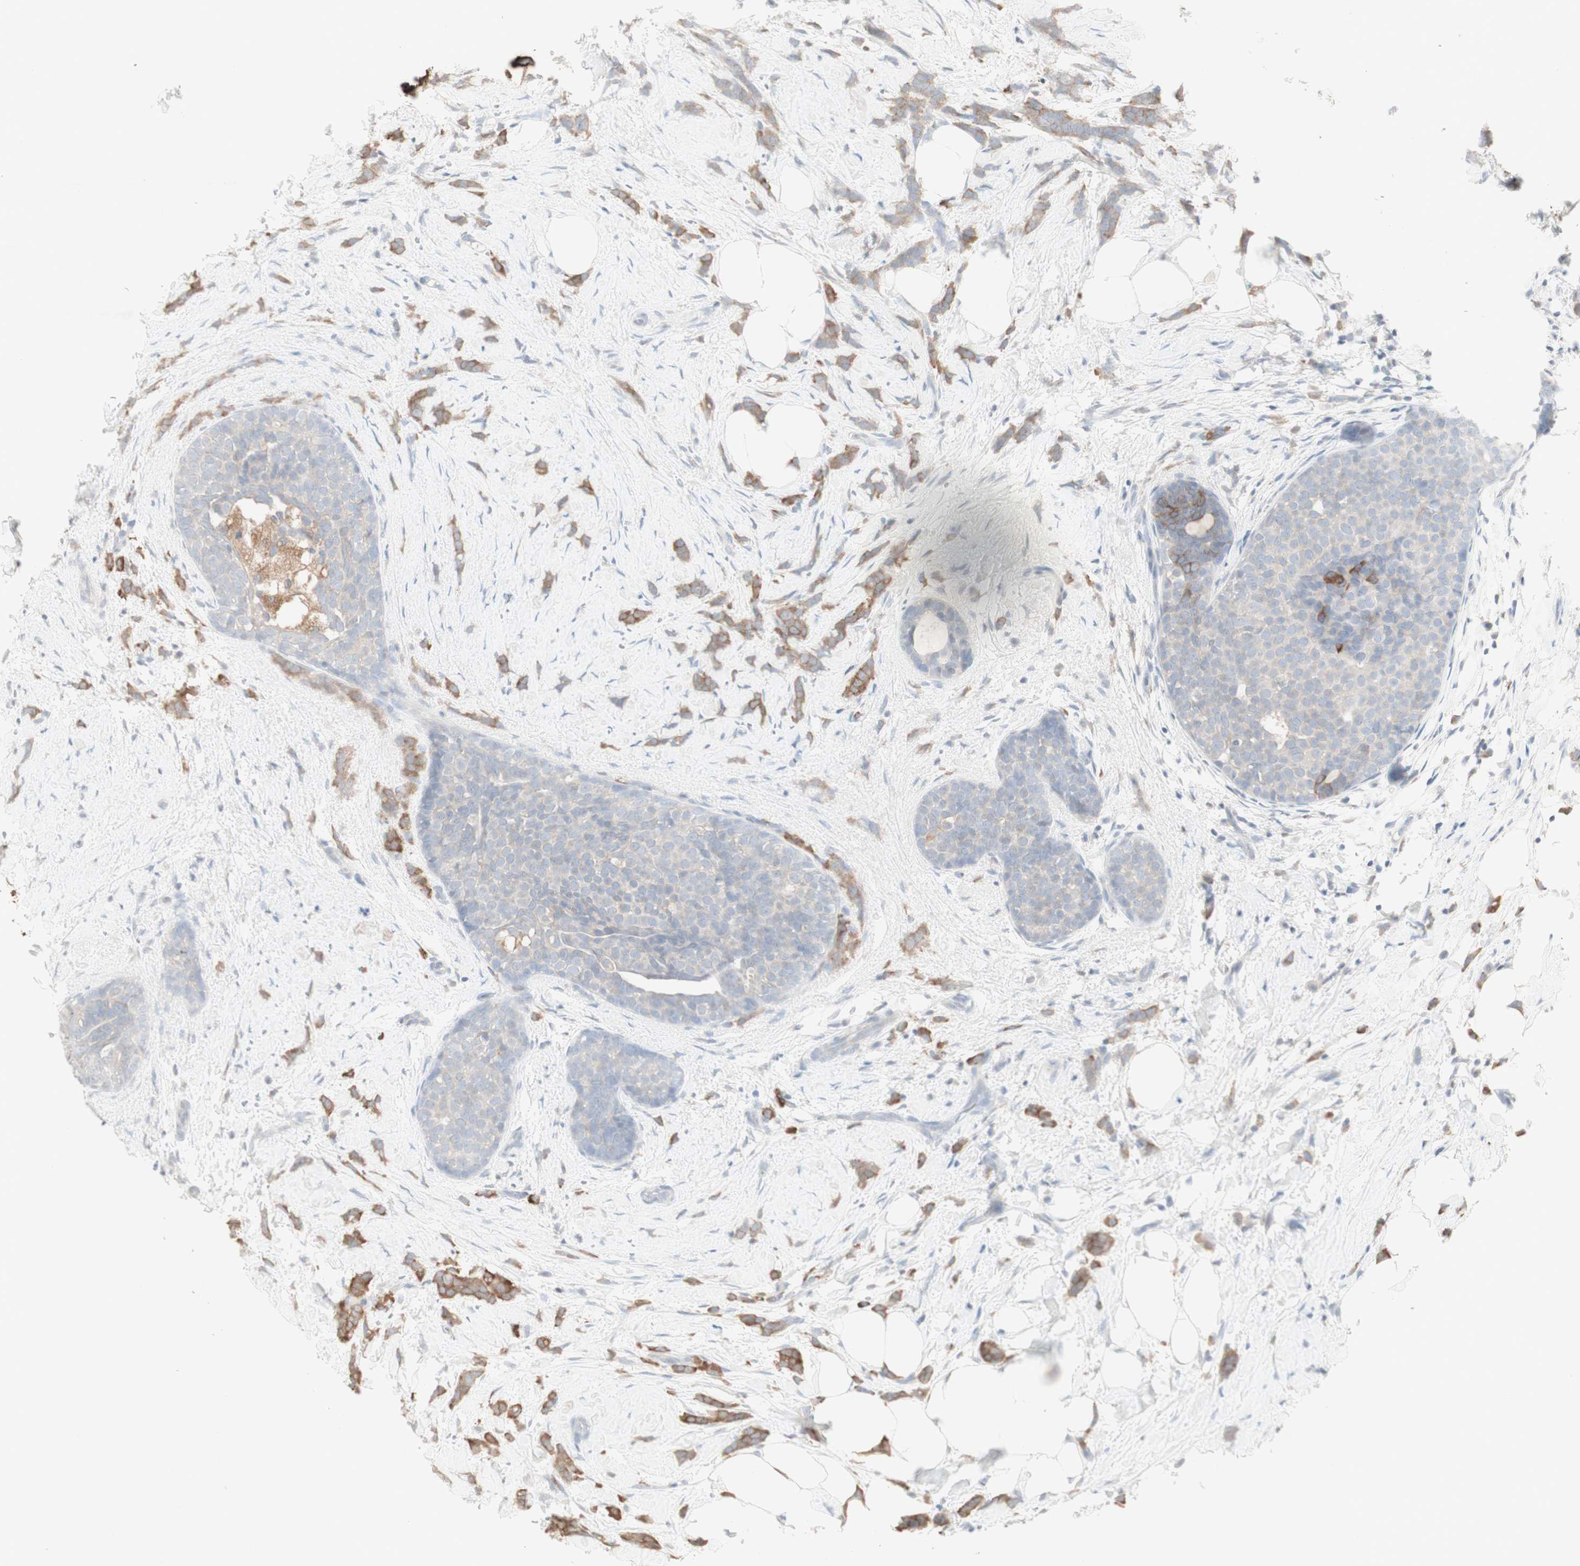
{"staining": {"intensity": "moderate", "quantity": "25%-75%", "location": "cytoplasmic/membranous"}, "tissue": "breast cancer", "cell_type": "Tumor cells", "image_type": "cancer", "snomed": [{"axis": "morphology", "description": "Lobular carcinoma, in situ"}, {"axis": "morphology", "description": "Lobular carcinoma"}, {"axis": "topography", "description": "Breast"}], "caption": "Protein staining demonstrates moderate cytoplasmic/membranous staining in approximately 25%-75% of tumor cells in breast lobular carcinoma.", "gene": "ATP6V1B1", "patient": {"sex": "female", "age": 41}}